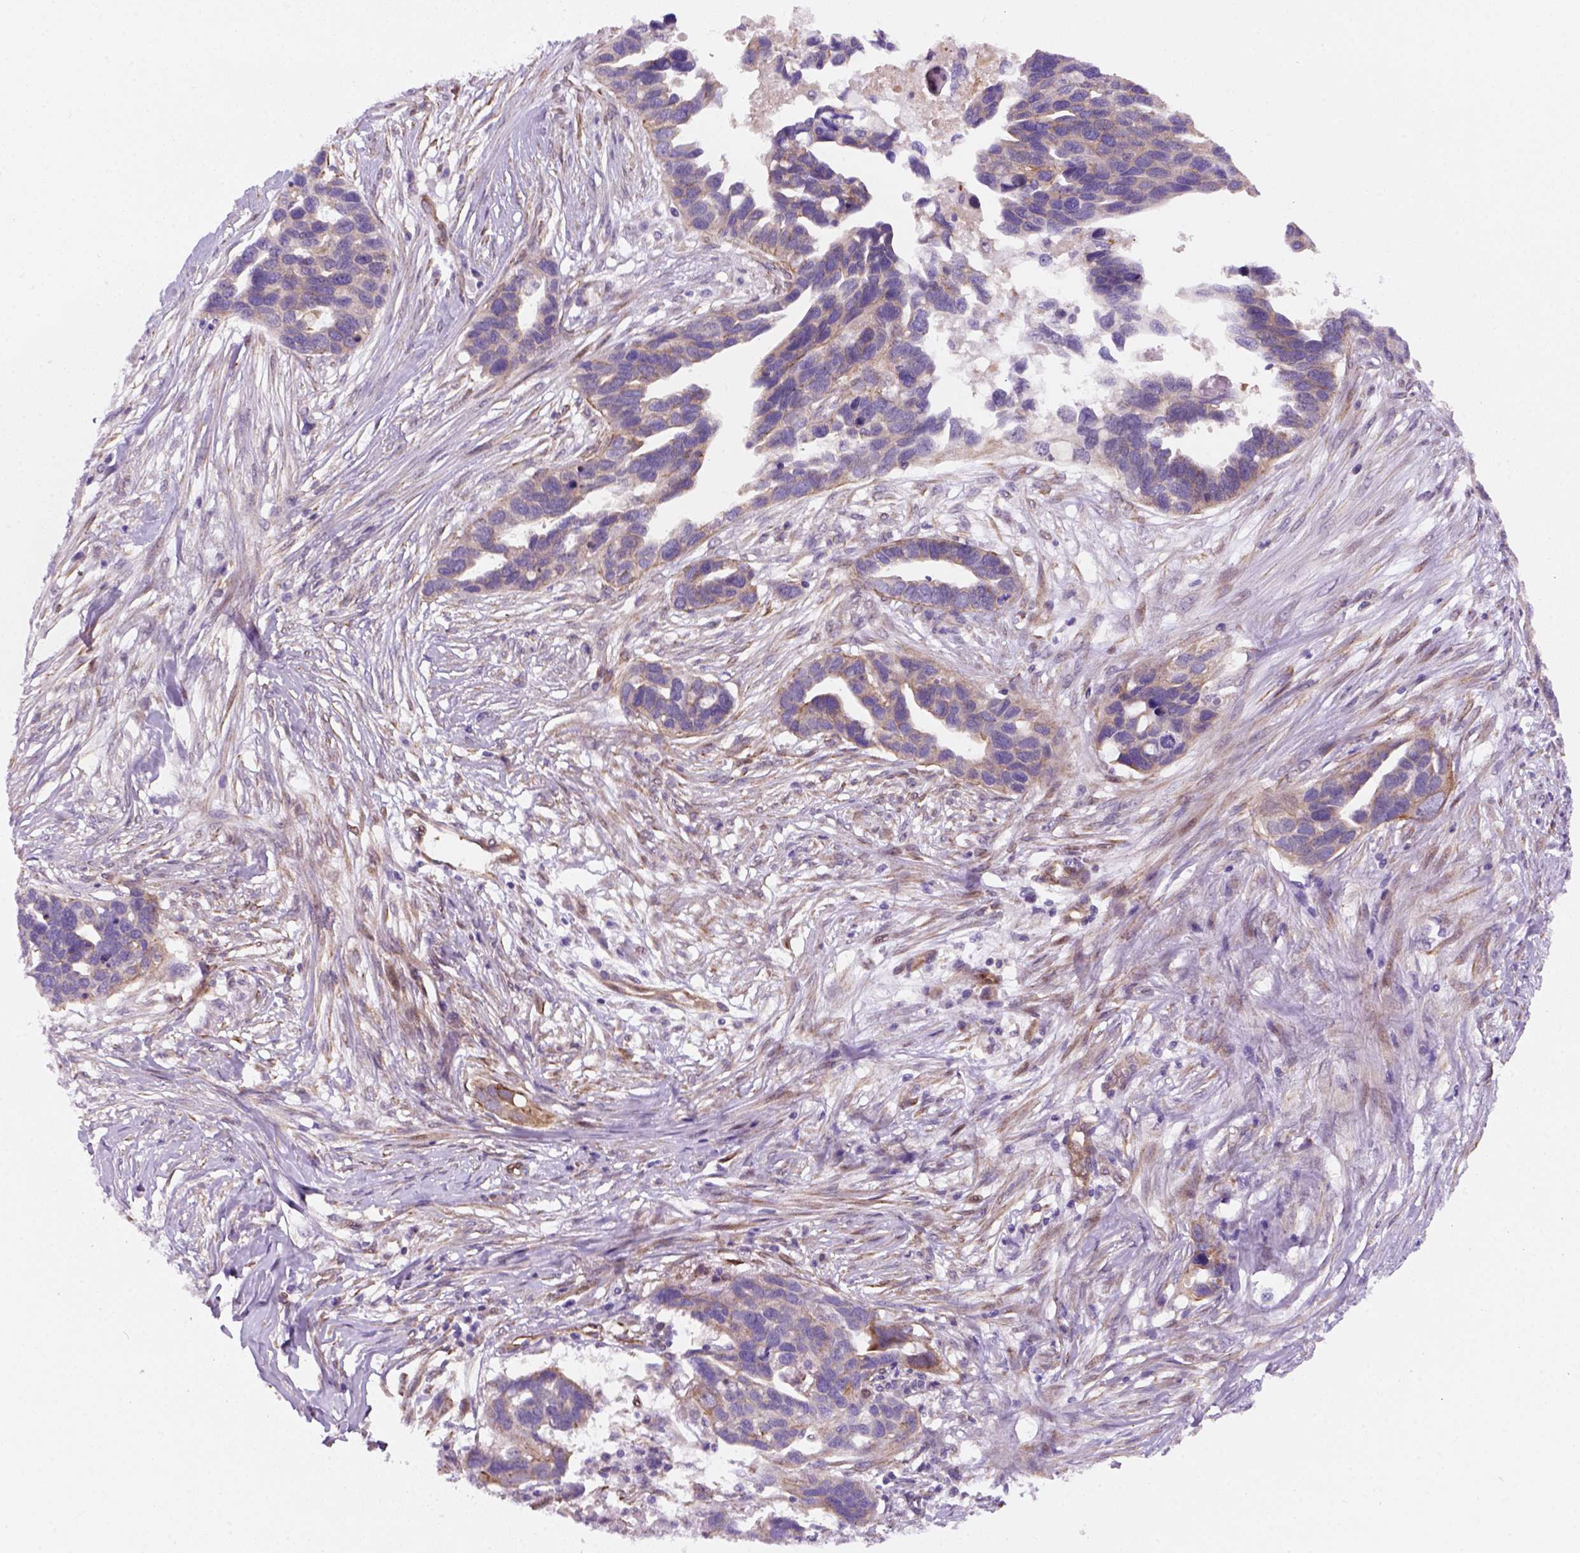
{"staining": {"intensity": "weak", "quantity": ">75%", "location": "cytoplasmic/membranous"}, "tissue": "ovarian cancer", "cell_type": "Tumor cells", "image_type": "cancer", "snomed": [{"axis": "morphology", "description": "Cystadenocarcinoma, serous, NOS"}, {"axis": "topography", "description": "Ovary"}], "caption": "Immunohistochemistry of human ovarian serous cystadenocarcinoma exhibits low levels of weak cytoplasmic/membranous positivity in approximately >75% of tumor cells.", "gene": "VSTM5", "patient": {"sex": "female", "age": 54}}